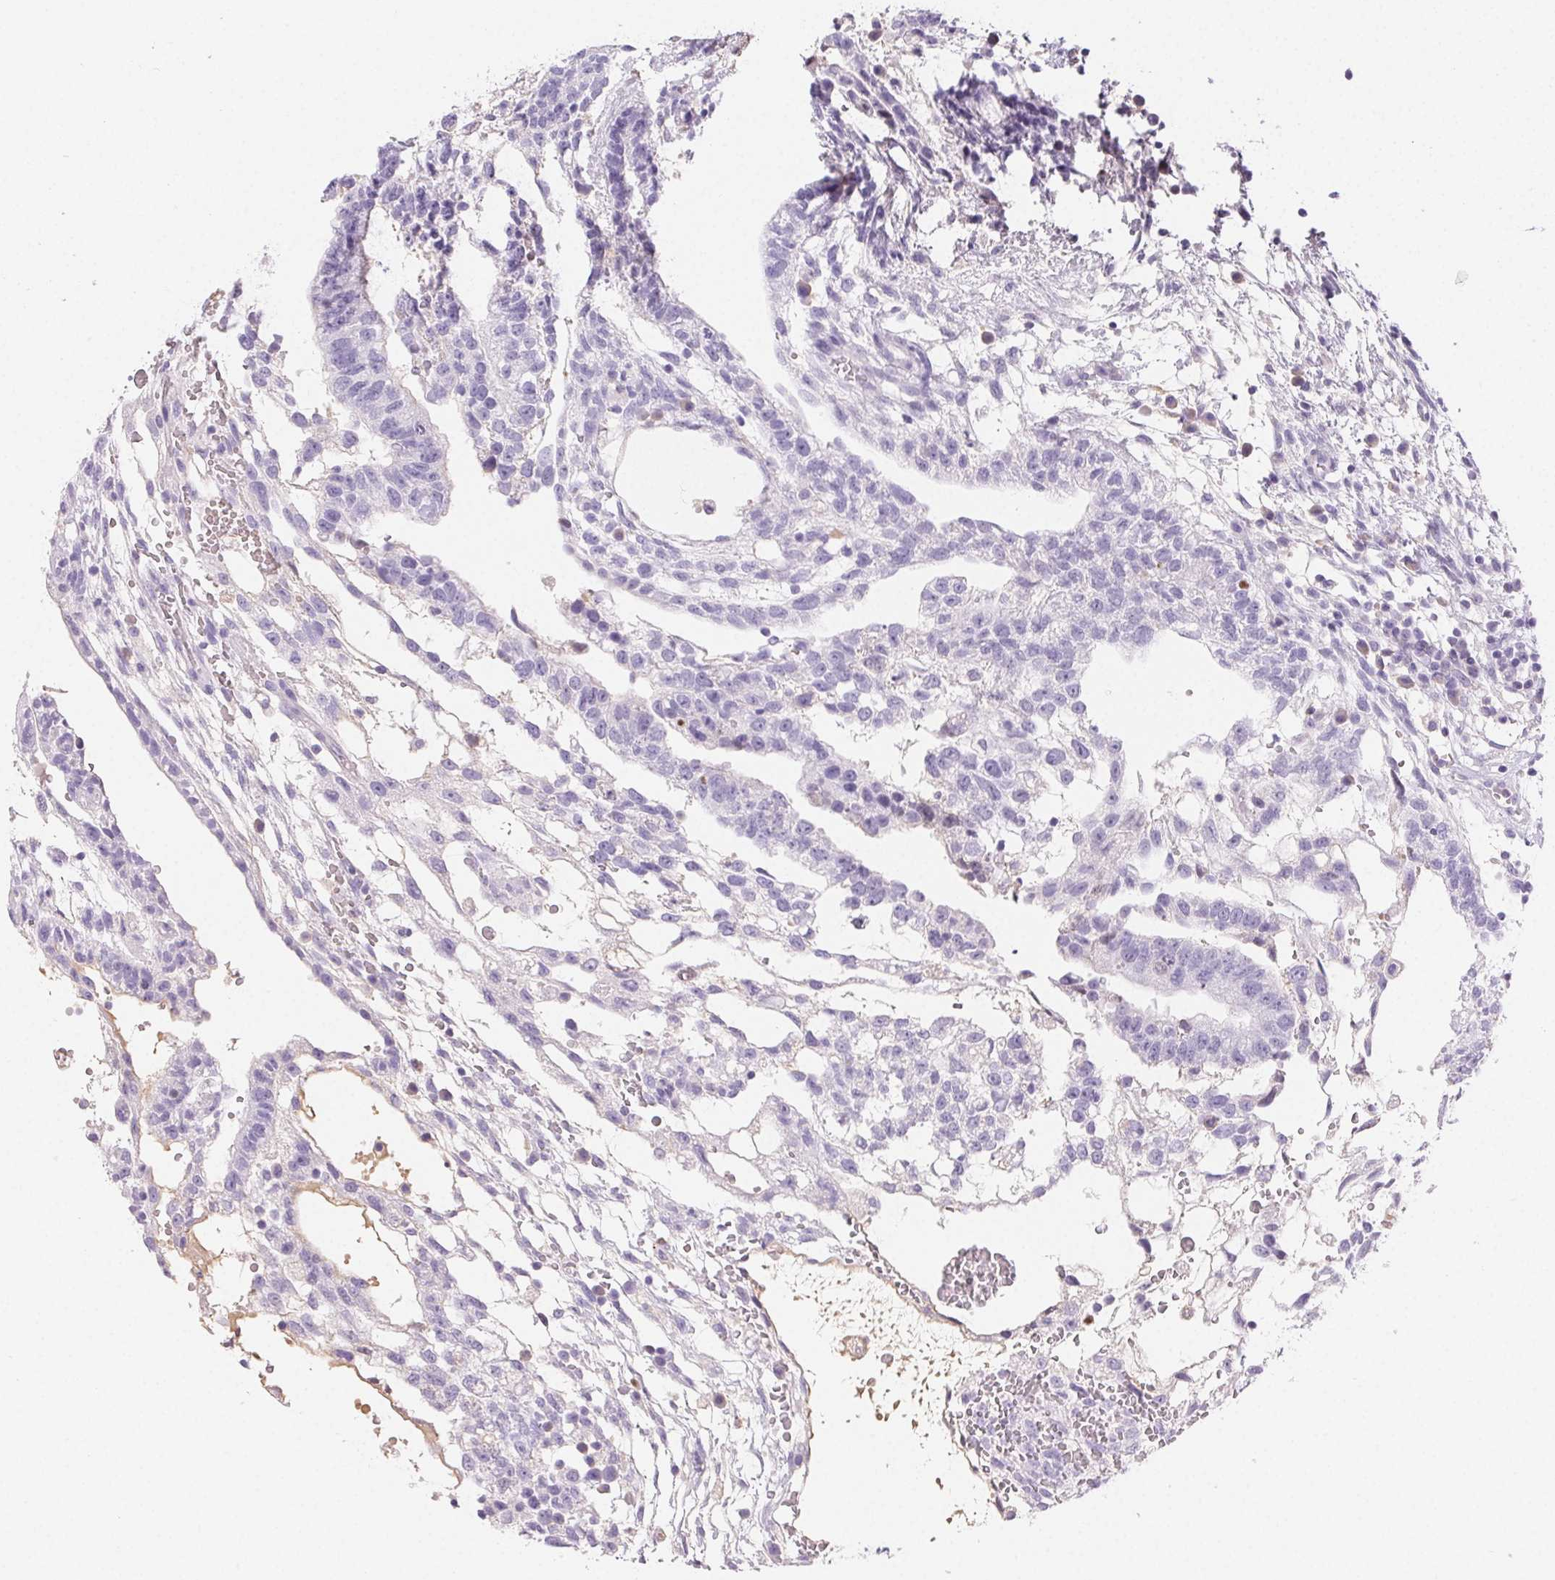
{"staining": {"intensity": "negative", "quantity": "none", "location": "none"}, "tissue": "testis cancer", "cell_type": "Tumor cells", "image_type": "cancer", "snomed": [{"axis": "morphology", "description": "Normal tissue, NOS"}, {"axis": "morphology", "description": "Carcinoma, Embryonal, NOS"}, {"axis": "topography", "description": "Testis"}], "caption": "The micrograph shows no significant positivity in tumor cells of embryonal carcinoma (testis).", "gene": "PADI4", "patient": {"sex": "male", "age": 32}}